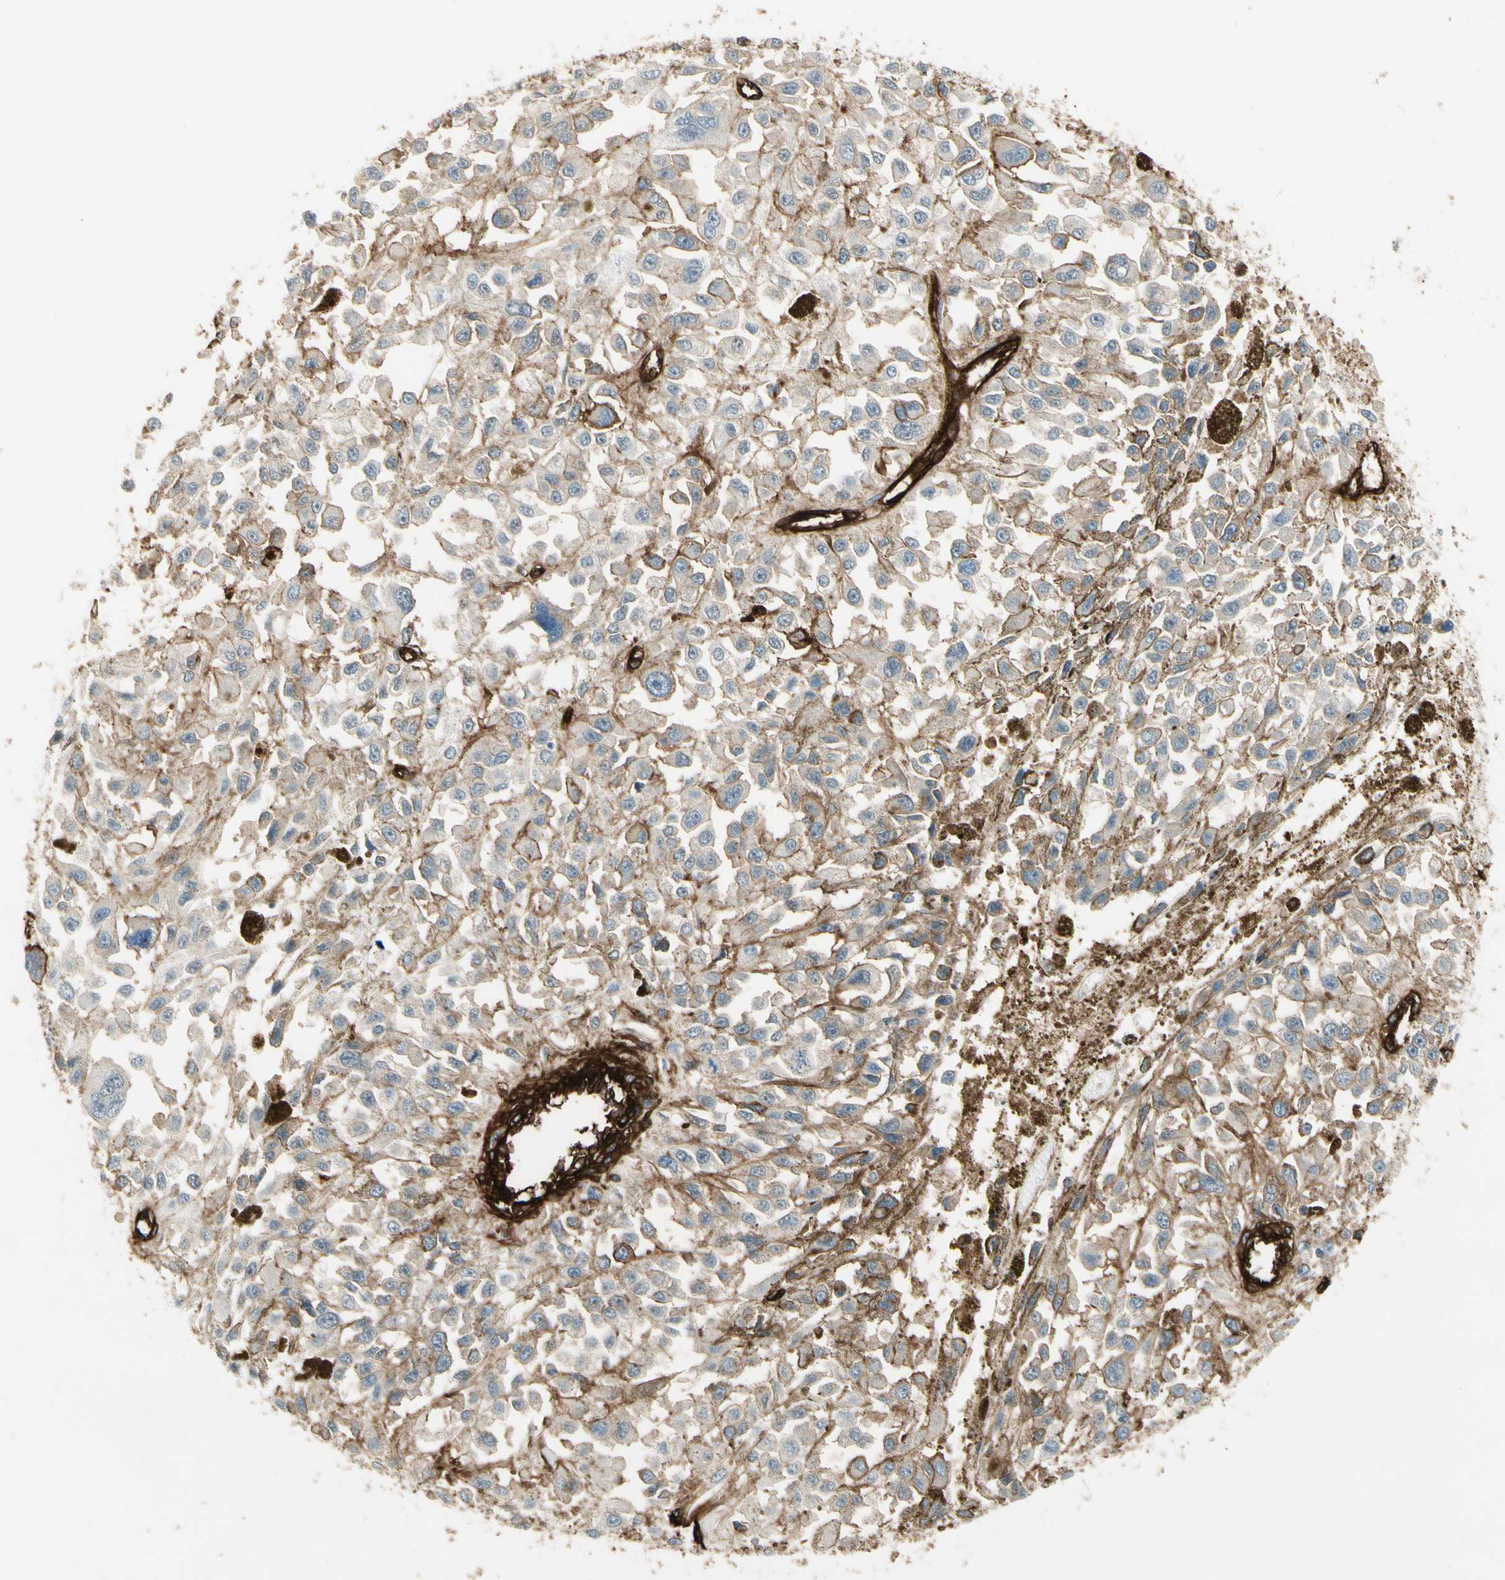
{"staining": {"intensity": "negative", "quantity": "none", "location": "none"}, "tissue": "melanoma", "cell_type": "Tumor cells", "image_type": "cancer", "snomed": [{"axis": "morphology", "description": "Malignant melanoma, Metastatic site"}, {"axis": "topography", "description": "Lymph node"}], "caption": "Immunohistochemistry image of neoplastic tissue: melanoma stained with DAB (3,3'-diaminobenzidine) demonstrates no significant protein positivity in tumor cells. Nuclei are stained in blue.", "gene": "MCAM", "patient": {"sex": "male", "age": 59}}